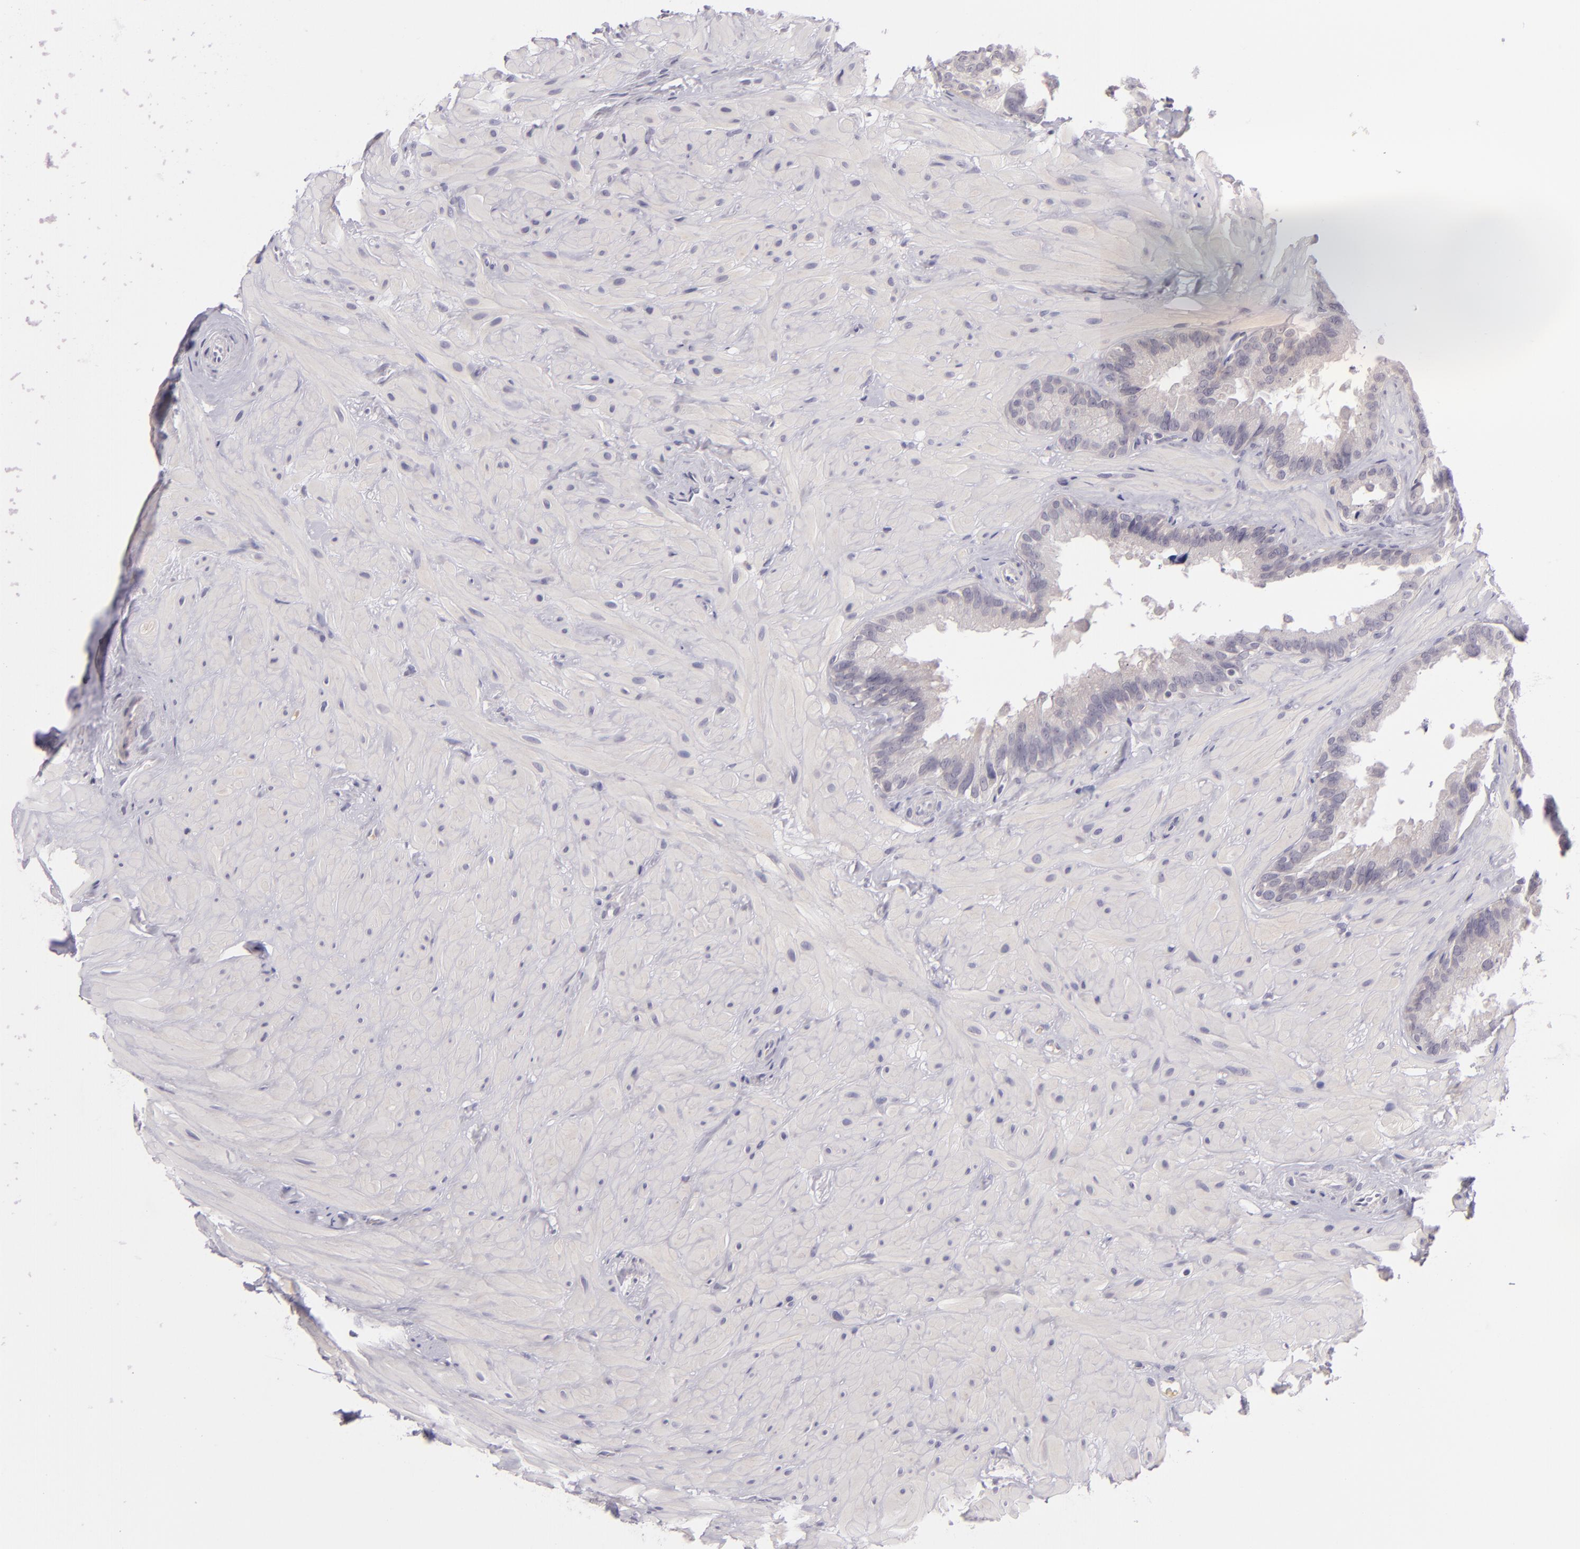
{"staining": {"intensity": "negative", "quantity": "none", "location": "none"}, "tissue": "seminal vesicle", "cell_type": "Glandular cells", "image_type": "normal", "snomed": [{"axis": "morphology", "description": "Normal tissue, NOS"}, {"axis": "topography", "description": "Prostate"}, {"axis": "topography", "description": "Seminal veicle"}], "caption": "Glandular cells are negative for brown protein staining in benign seminal vesicle. Nuclei are stained in blue.", "gene": "DAG1", "patient": {"sex": "male", "age": 63}}